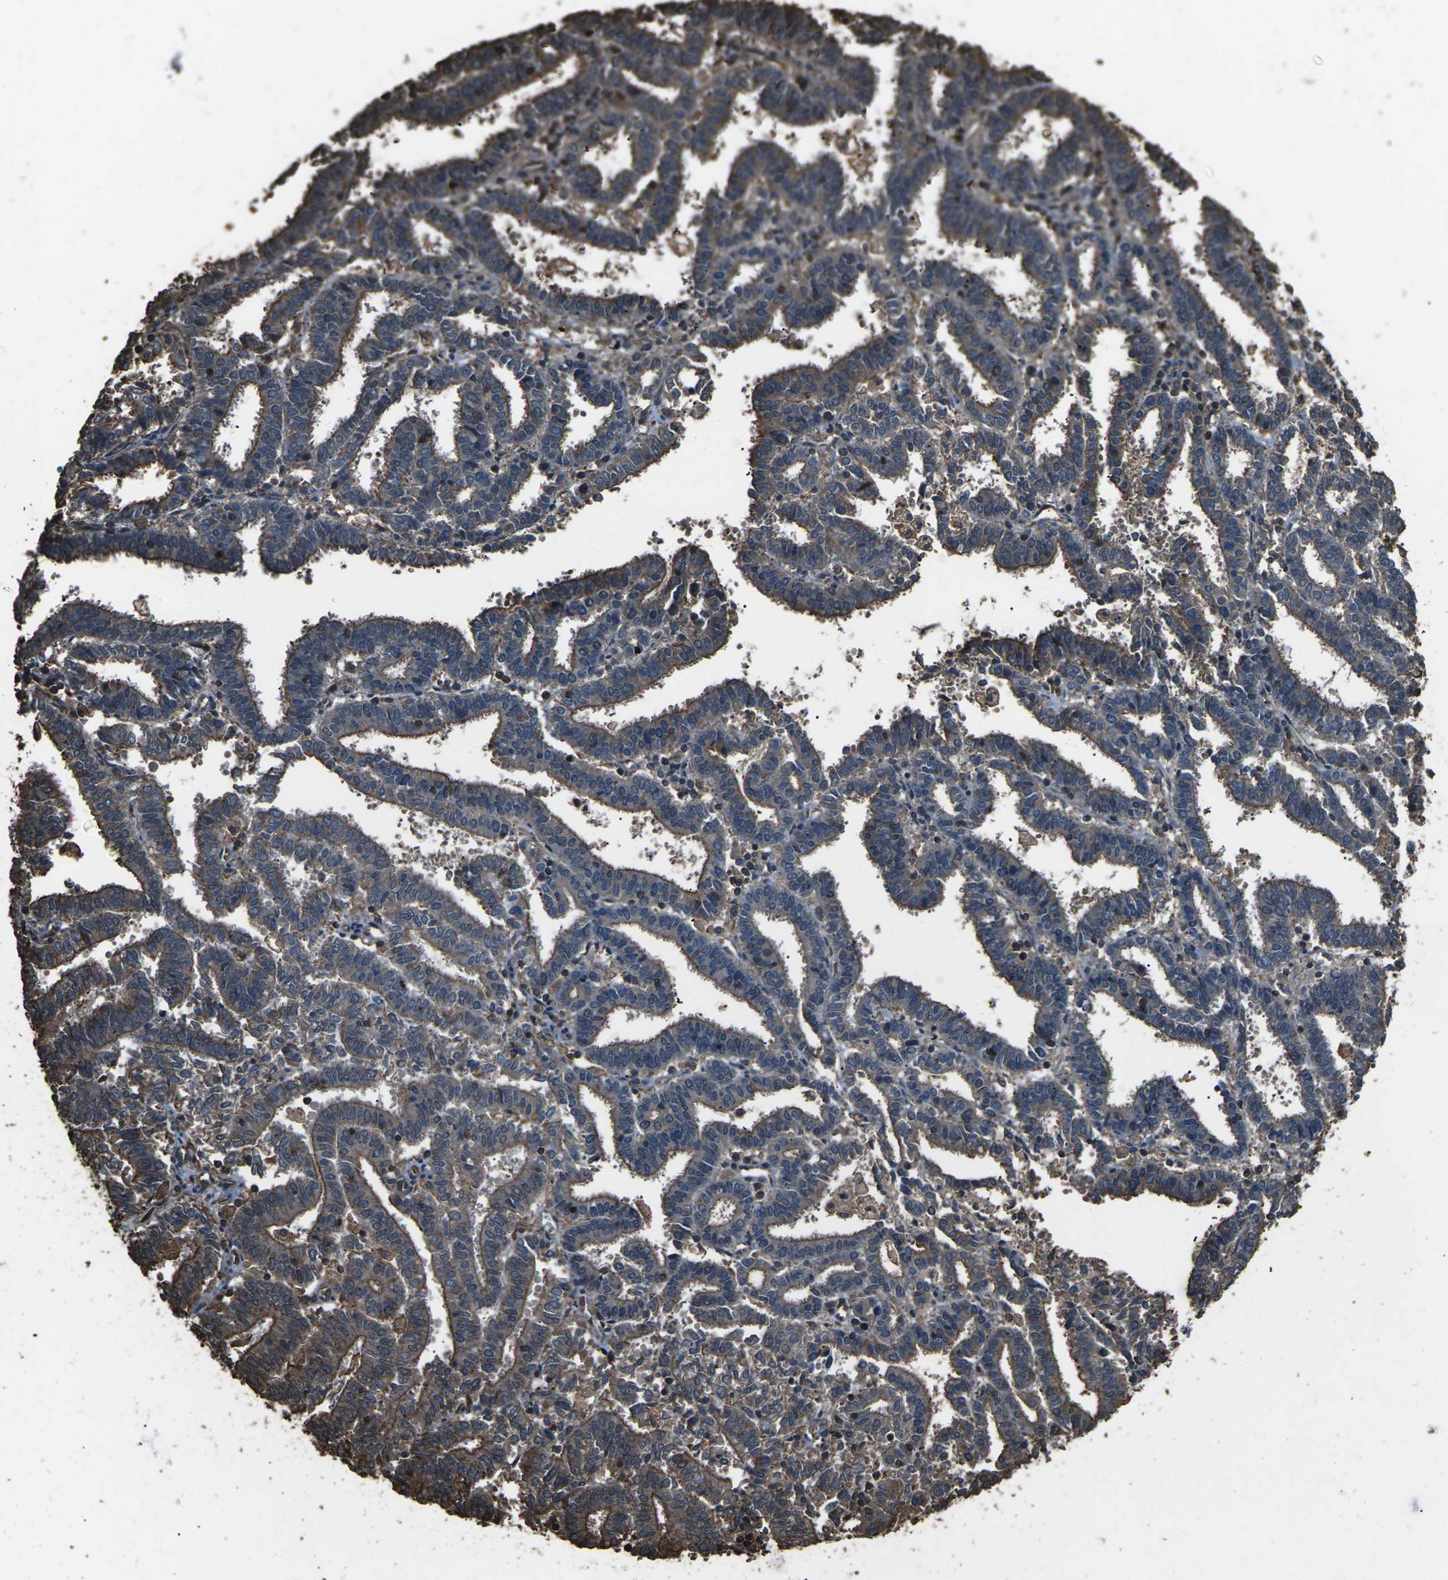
{"staining": {"intensity": "moderate", "quantity": "25%-75%", "location": "cytoplasmic/membranous"}, "tissue": "endometrial cancer", "cell_type": "Tumor cells", "image_type": "cancer", "snomed": [{"axis": "morphology", "description": "Adenocarcinoma, NOS"}, {"axis": "topography", "description": "Uterus"}], "caption": "Tumor cells reveal medium levels of moderate cytoplasmic/membranous staining in about 25%-75% of cells in human endometrial cancer.", "gene": "DHPS", "patient": {"sex": "female", "age": 83}}